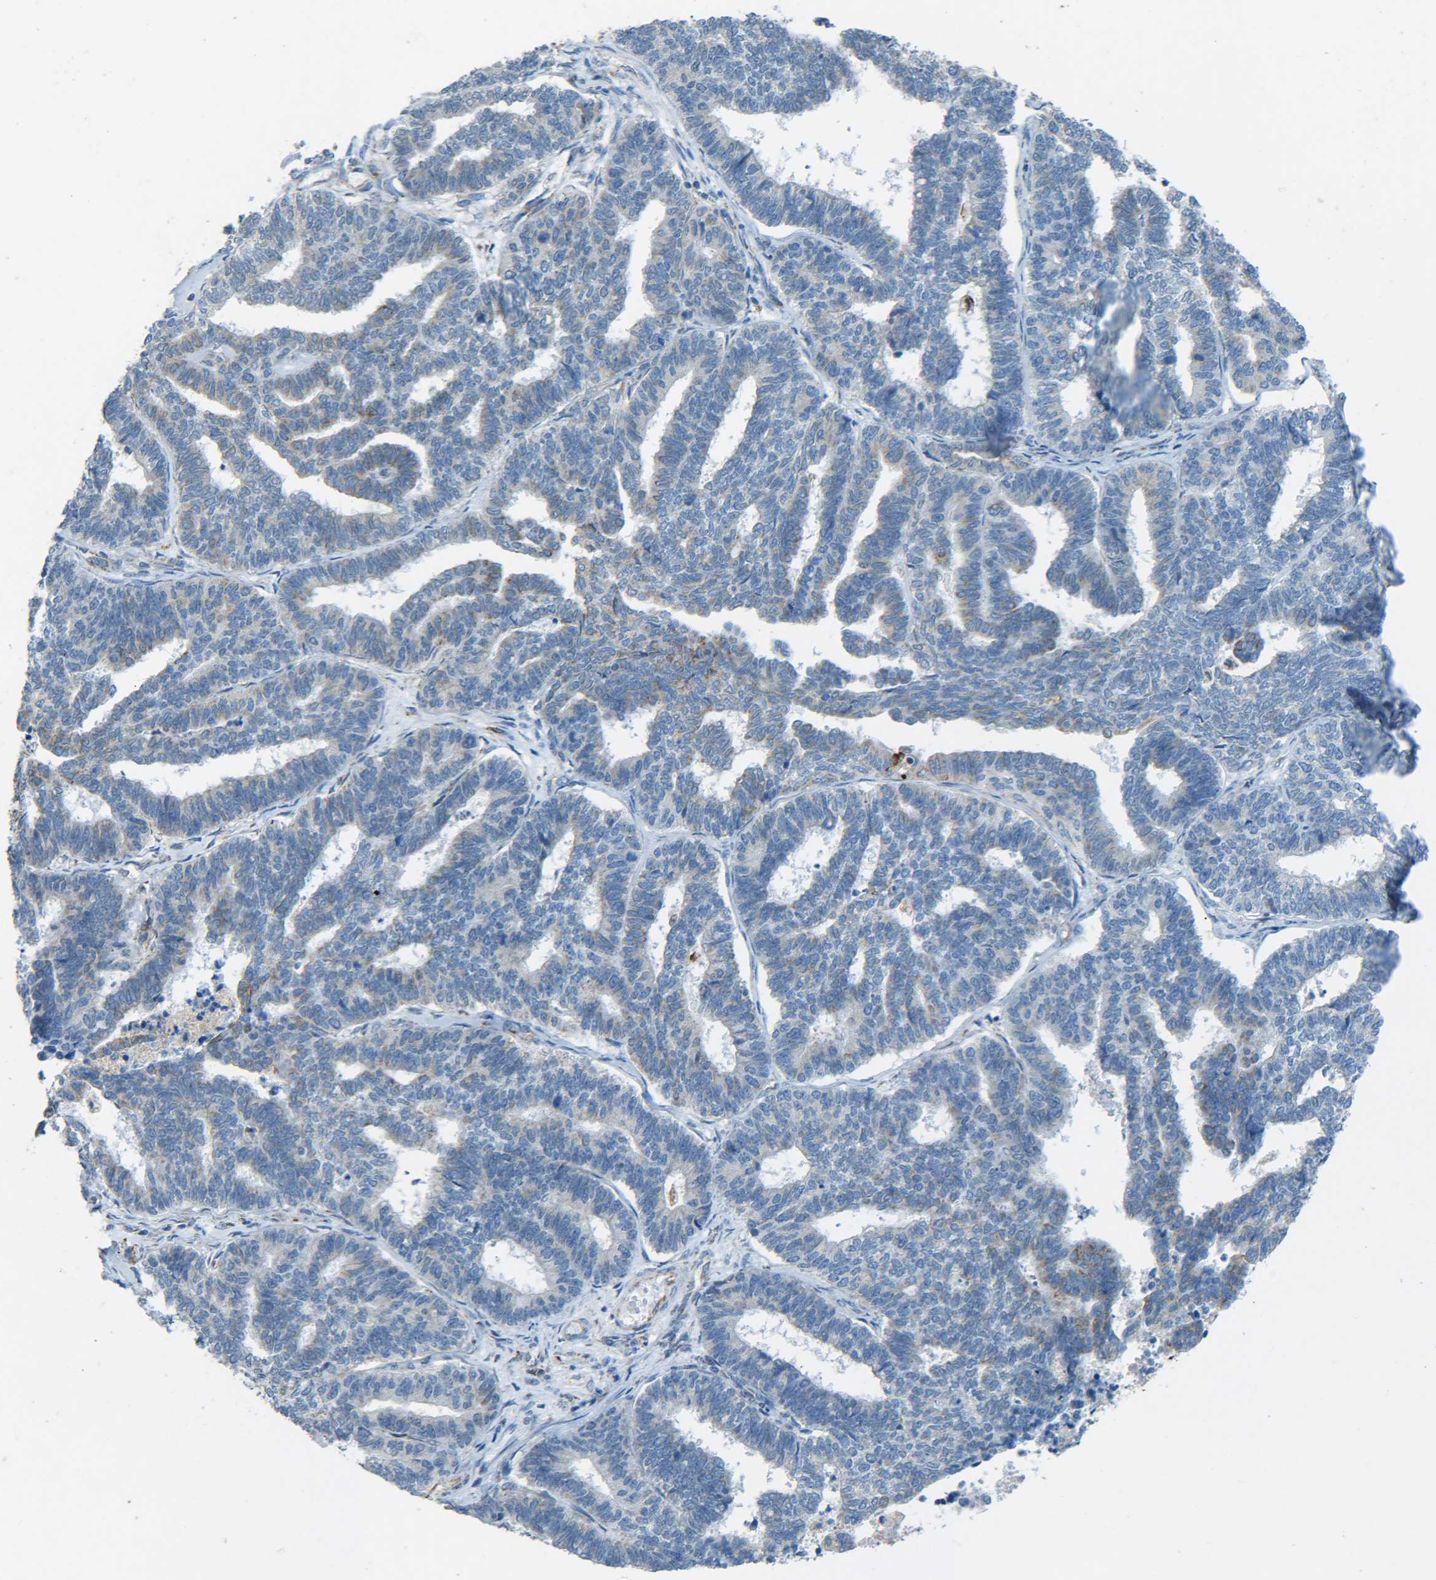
{"staining": {"intensity": "weak", "quantity": "<25%", "location": "cytoplasmic/membranous"}, "tissue": "endometrial cancer", "cell_type": "Tumor cells", "image_type": "cancer", "snomed": [{"axis": "morphology", "description": "Adenocarcinoma, NOS"}, {"axis": "topography", "description": "Endometrium"}], "caption": "Image shows no protein staining in tumor cells of adenocarcinoma (endometrial) tissue.", "gene": "CYB5R1", "patient": {"sex": "female", "age": 70}}